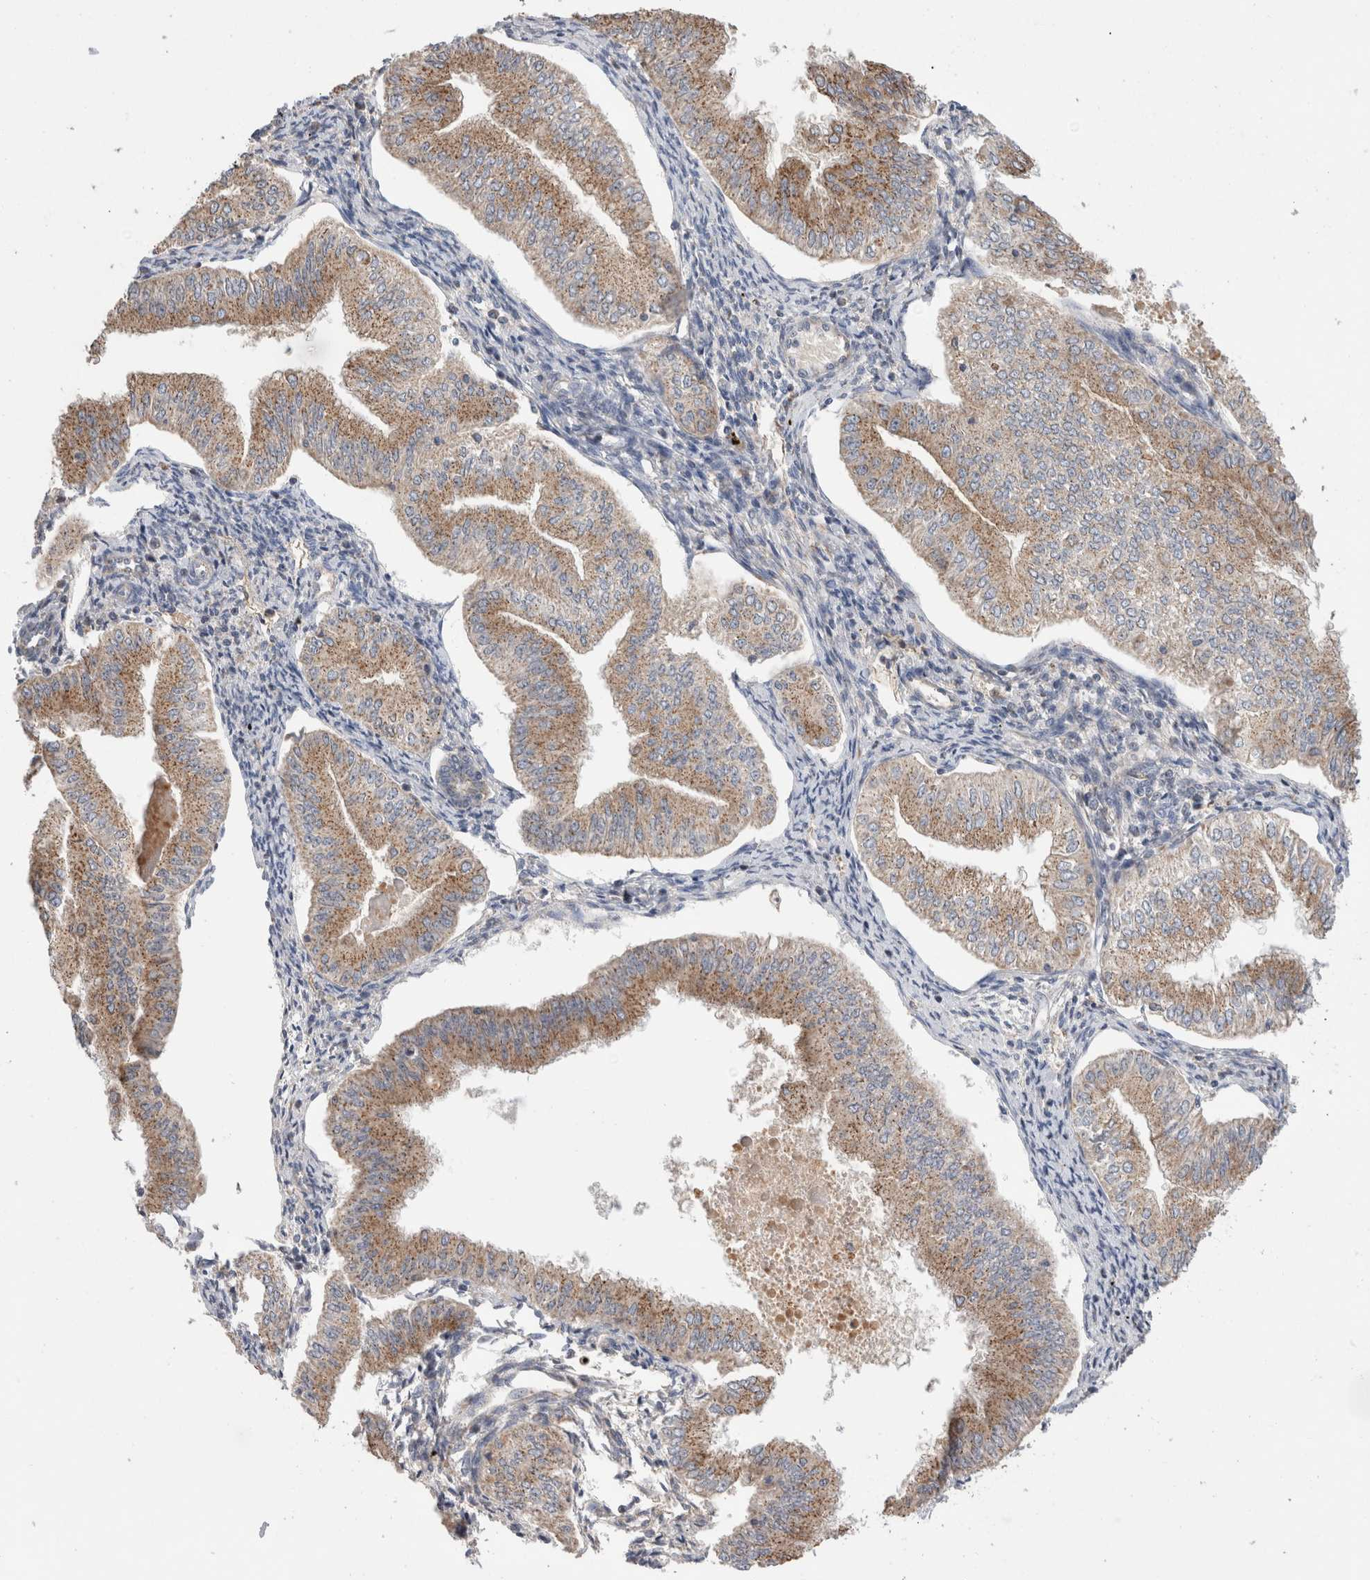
{"staining": {"intensity": "moderate", "quantity": ">75%", "location": "cytoplasmic/membranous"}, "tissue": "endometrial cancer", "cell_type": "Tumor cells", "image_type": "cancer", "snomed": [{"axis": "morphology", "description": "Normal tissue, NOS"}, {"axis": "morphology", "description": "Adenocarcinoma, NOS"}, {"axis": "topography", "description": "Endometrium"}], "caption": "Immunohistochemical staining of human endometrial cancer (adenocarcinoma) displays medium levels of moderate cytoplasmic/membranous protein expression in about >75% of tumor cells. Immunohistochemistry (ihc) stains the protein of interest in brown and the nuclei are stained blue.", "gene": "IARS2", "patient": {"sex": "female", "age": 53}}